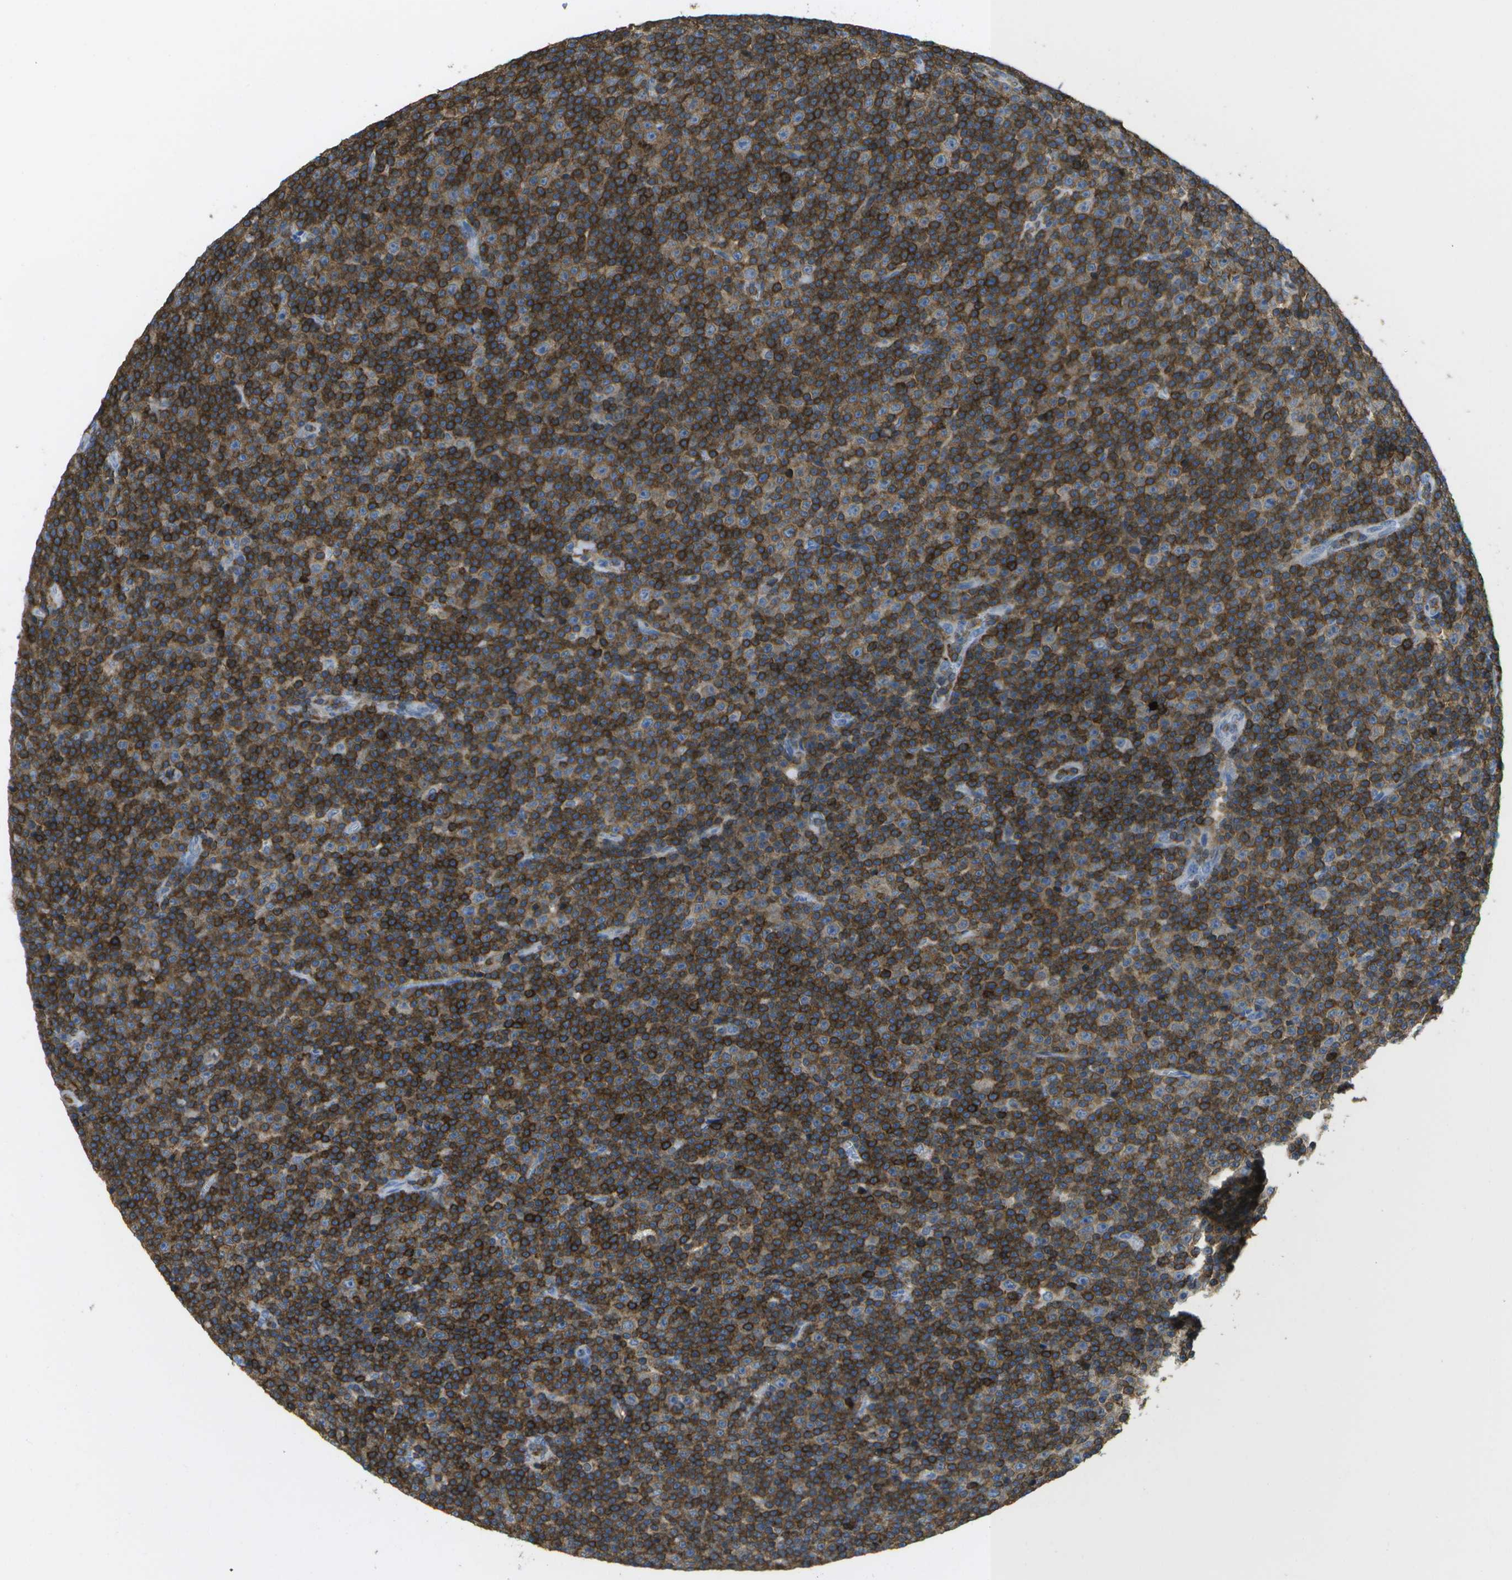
{"staining": {"intensity": "strong", "quantity": ">75%", "location": "cytoplasmic/membranous"}, "tissue": "lymphoma", "cell_type": "Tumor cells", "image_type": "cancer", "snomed": [{"axis": "morphology", "description": "Malignant lymphoma, non-Hodgkin's type, Low grade"}, {"axis": "topography", "description": "Lymph node"}], "caption": "Low-grade malignant lymphoma, non-Hodgkin's type was stained to show a protein in brown. There is high levels of strong cytoplasmic/membranous staining in about >75% of tumor cells.", "gene": "RCSD1", "patient": {"sex": "female", "age": 67}}